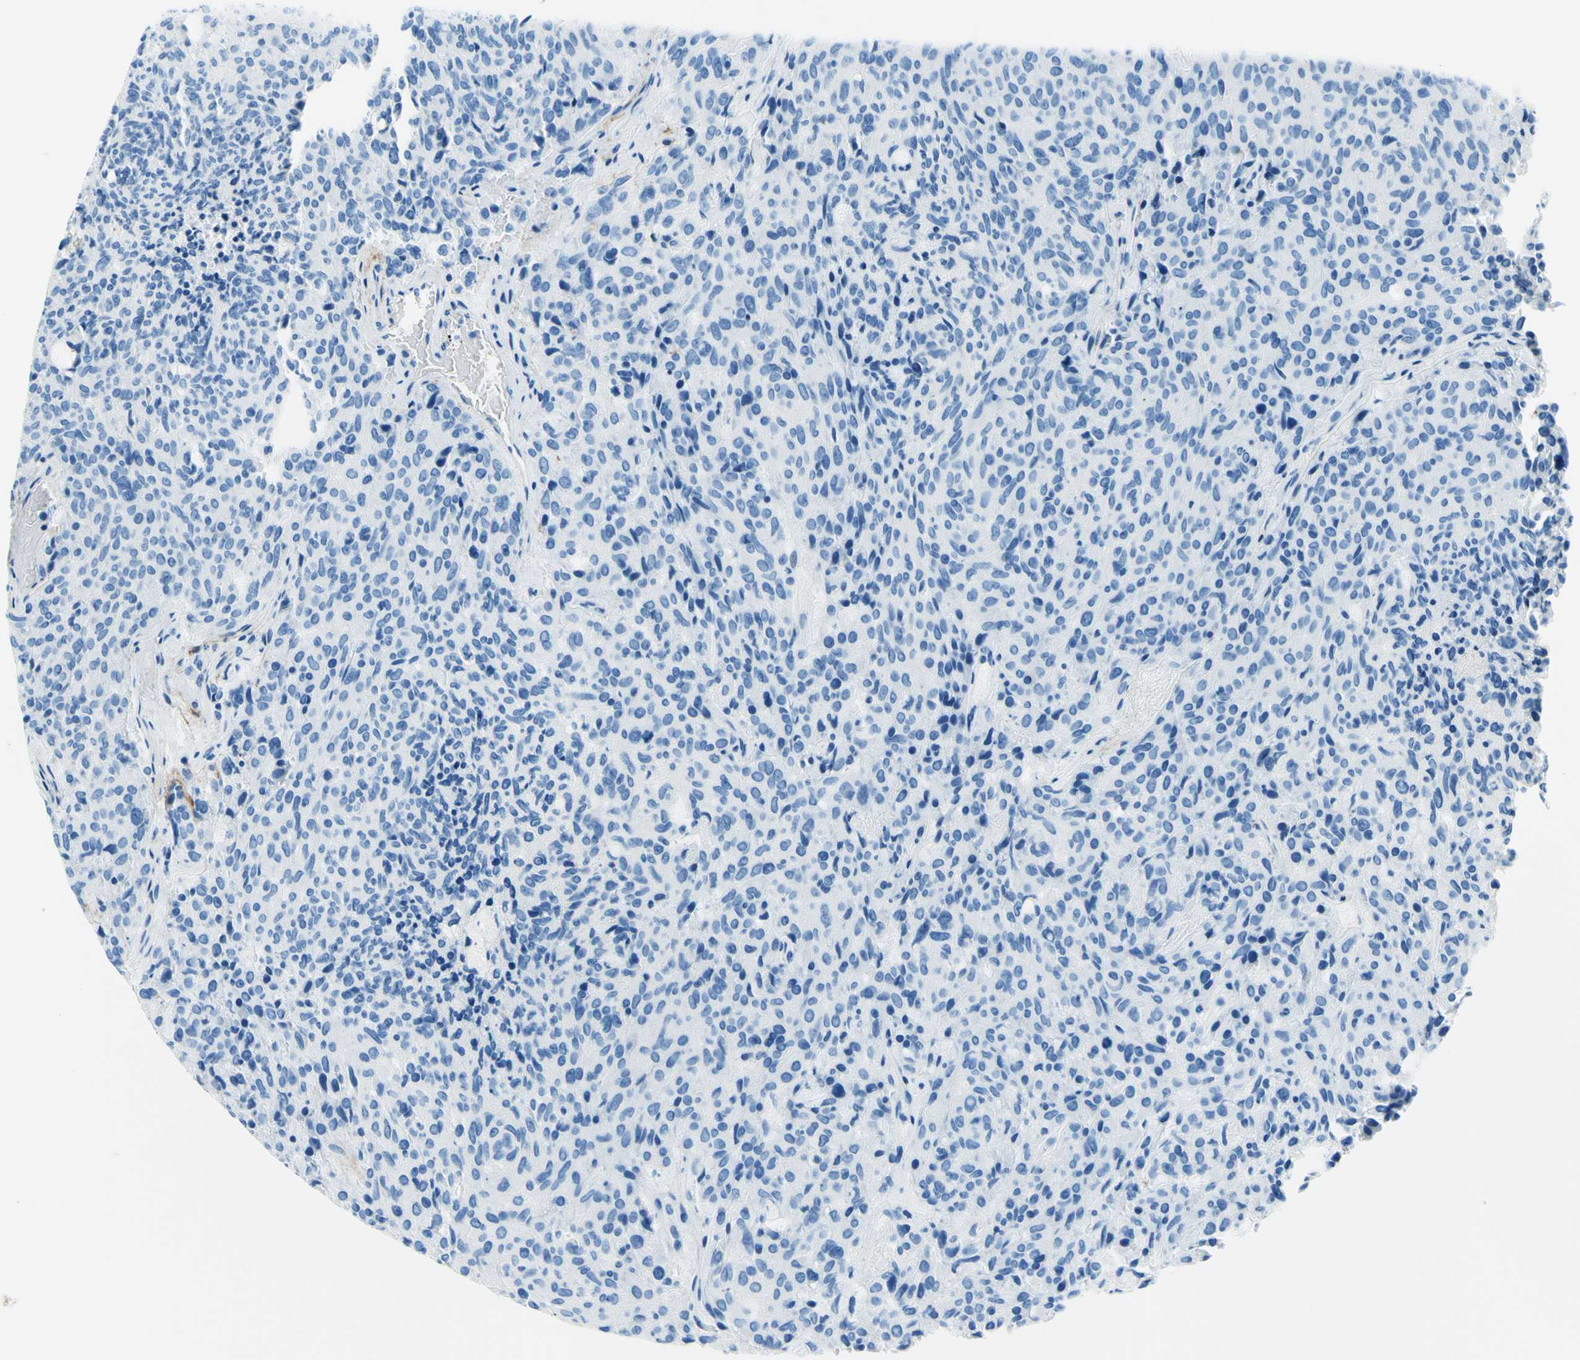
{"staining": {"intensity": "negative", "quantity": "none", "location": "none"}, "tissue": "carcinoid", "cell_type": "Tumor cells", "image_type": "cancer", "snomed": [{"axis": "morphology", "description": "Carcinoid, malignant, NOS"}, {"axis": "topography", "description": "Pancreas"}], "caption": "Tumor cells are negative for brown protein staining in carcinoid. The staining was performed using DAB to visualize the protein expression in brown, while the nuclei were stained in blue with hematoxylin (Magnification: 20x).", "gene": "MFAP5", "patient": {"sex": "female", "age": 54}}